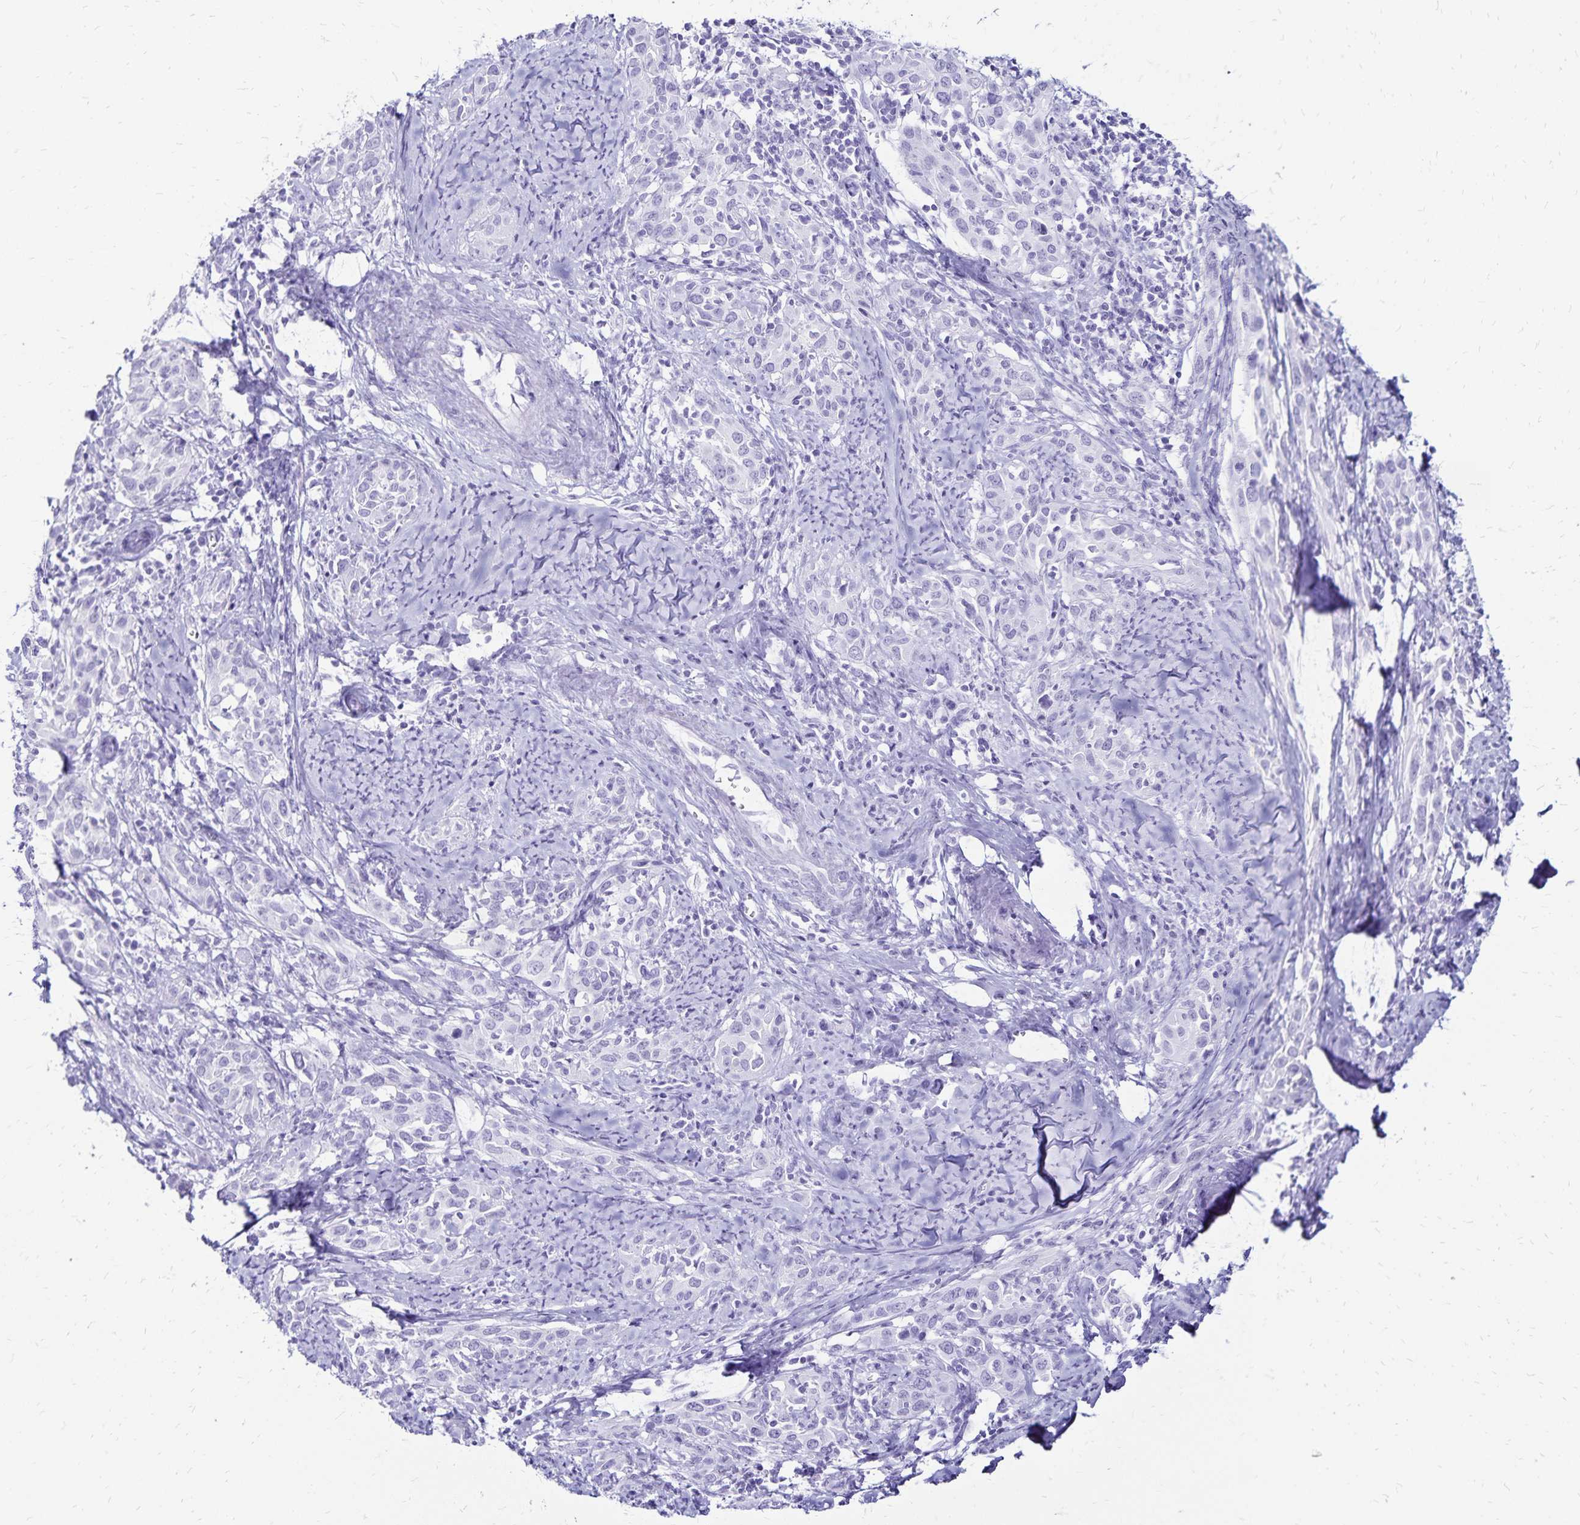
{"staining": {"intensity": "negative", "quantity": "none", "location": "none"}, "tissue": "cervical cancer", "cell_type": "Tumor cells", "image_type": "cancer", "snomed": [{"axis": "morphology", "description": "Squamous cell carcinoma, NOS"}, {"axis": "topography", "description": "Cervix"}], "caption": "An immunohistochemistry image of cervical cancer is shown. There is no staining in tumor cells of cervical cancer. (Brightfield microscopy of DAB immunohistochemistry at high magnification).", "gene": "LIN28B", "patient": {"sex": "female", "age": 51}}